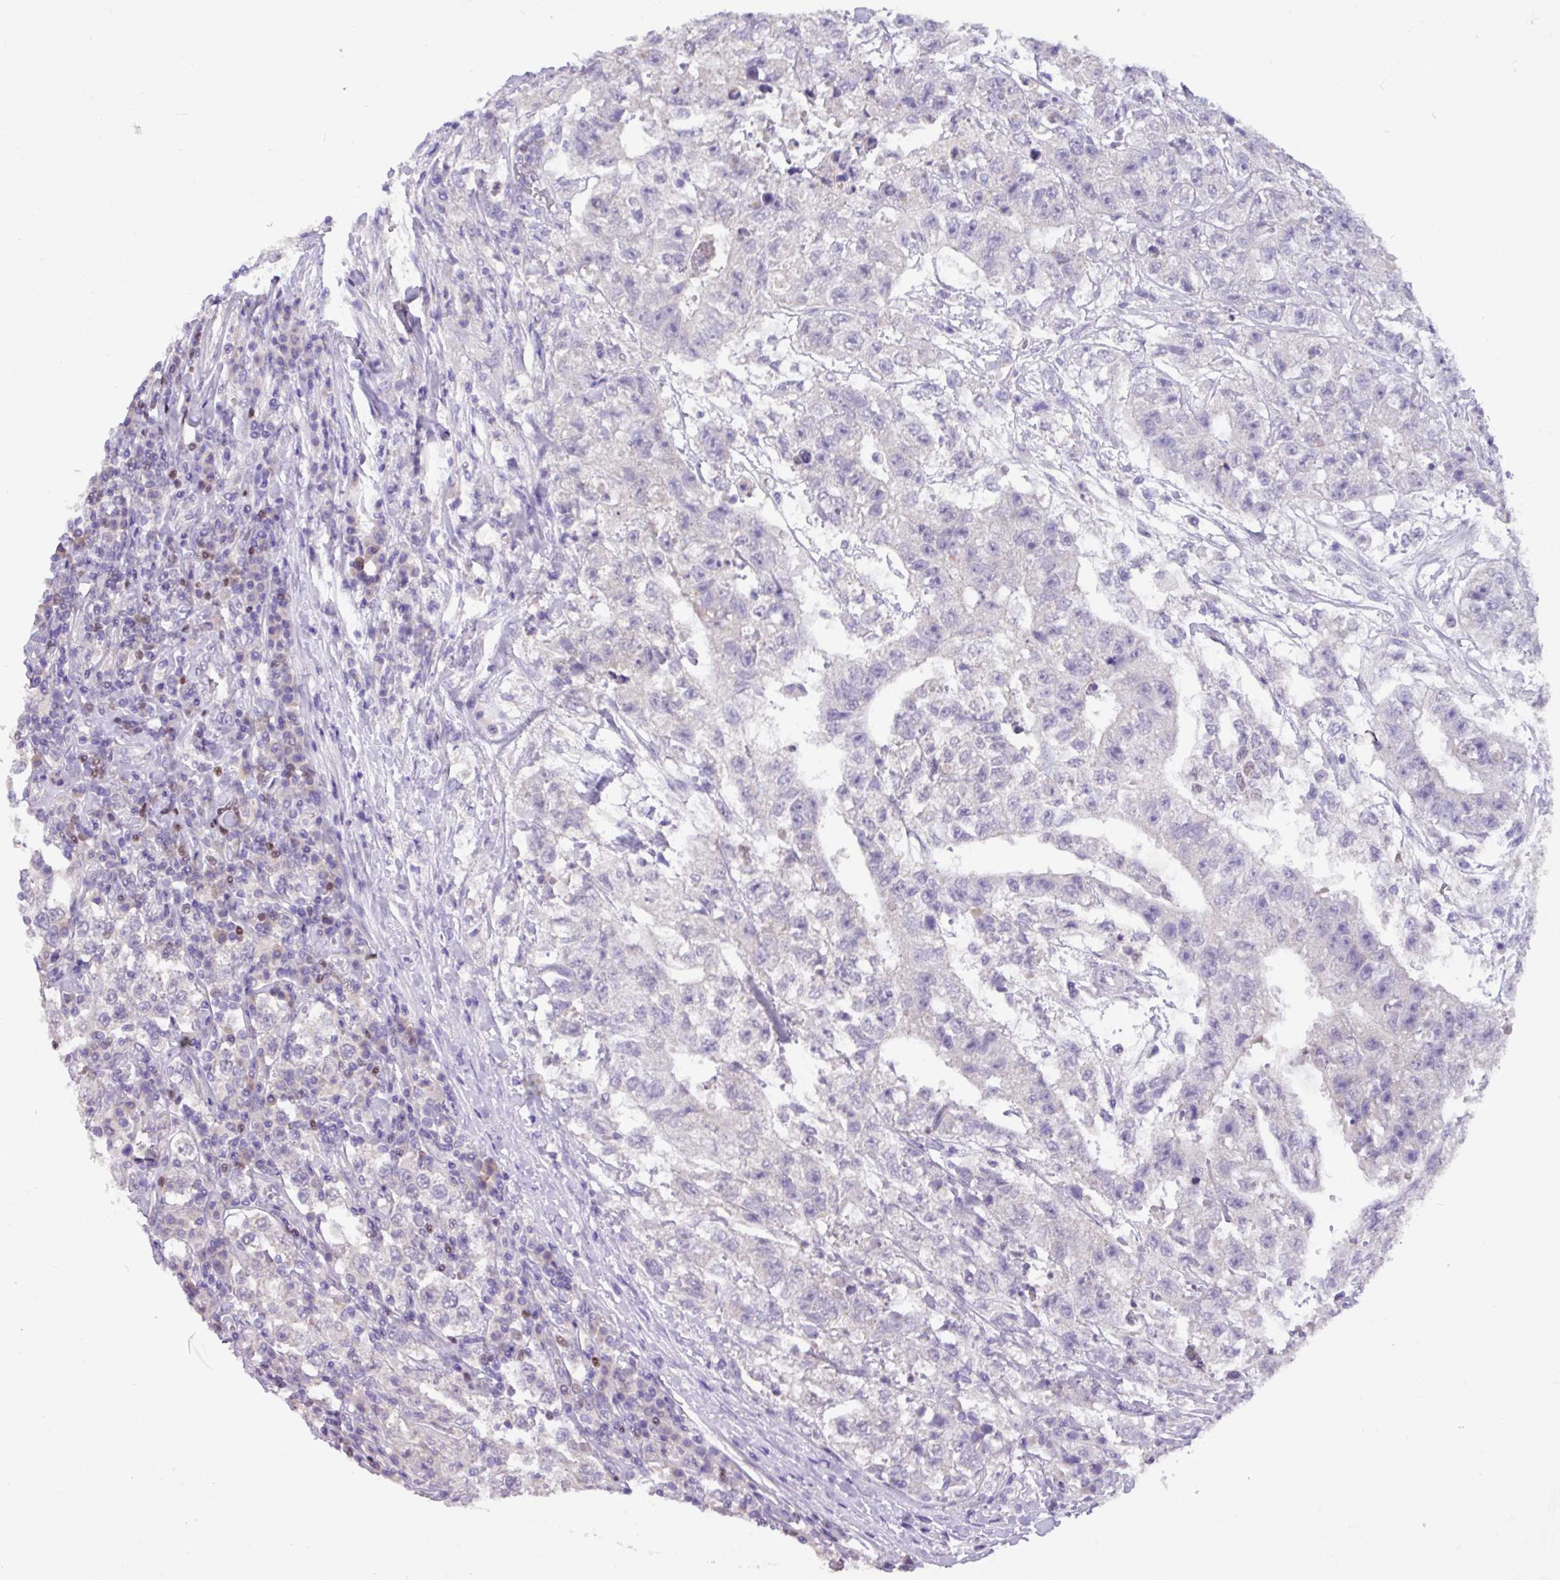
{"staining": {"intensity": "negative", "quantity": "none", "location": "none"}, "tissue": "testis cancer", "cell_type": "Tumor cells", "image_type": "cancer", "snomed": [{"axis": "morphology", "description": "Seminoma, NOS"}, {"axis": "morphology", "description": "Carcinoma, Embryonal, NOS"}, {"axis": "topography", "description": "Testis"}], "caption": "Immunohistochemistry micrograph of neoplastic tissue: testis cancer (seminoma) stained with DAB demonstrates no significant protein staining in tumor cells.", "gene": "PAX8", "patient": {"sex": "male", "age": 41}}